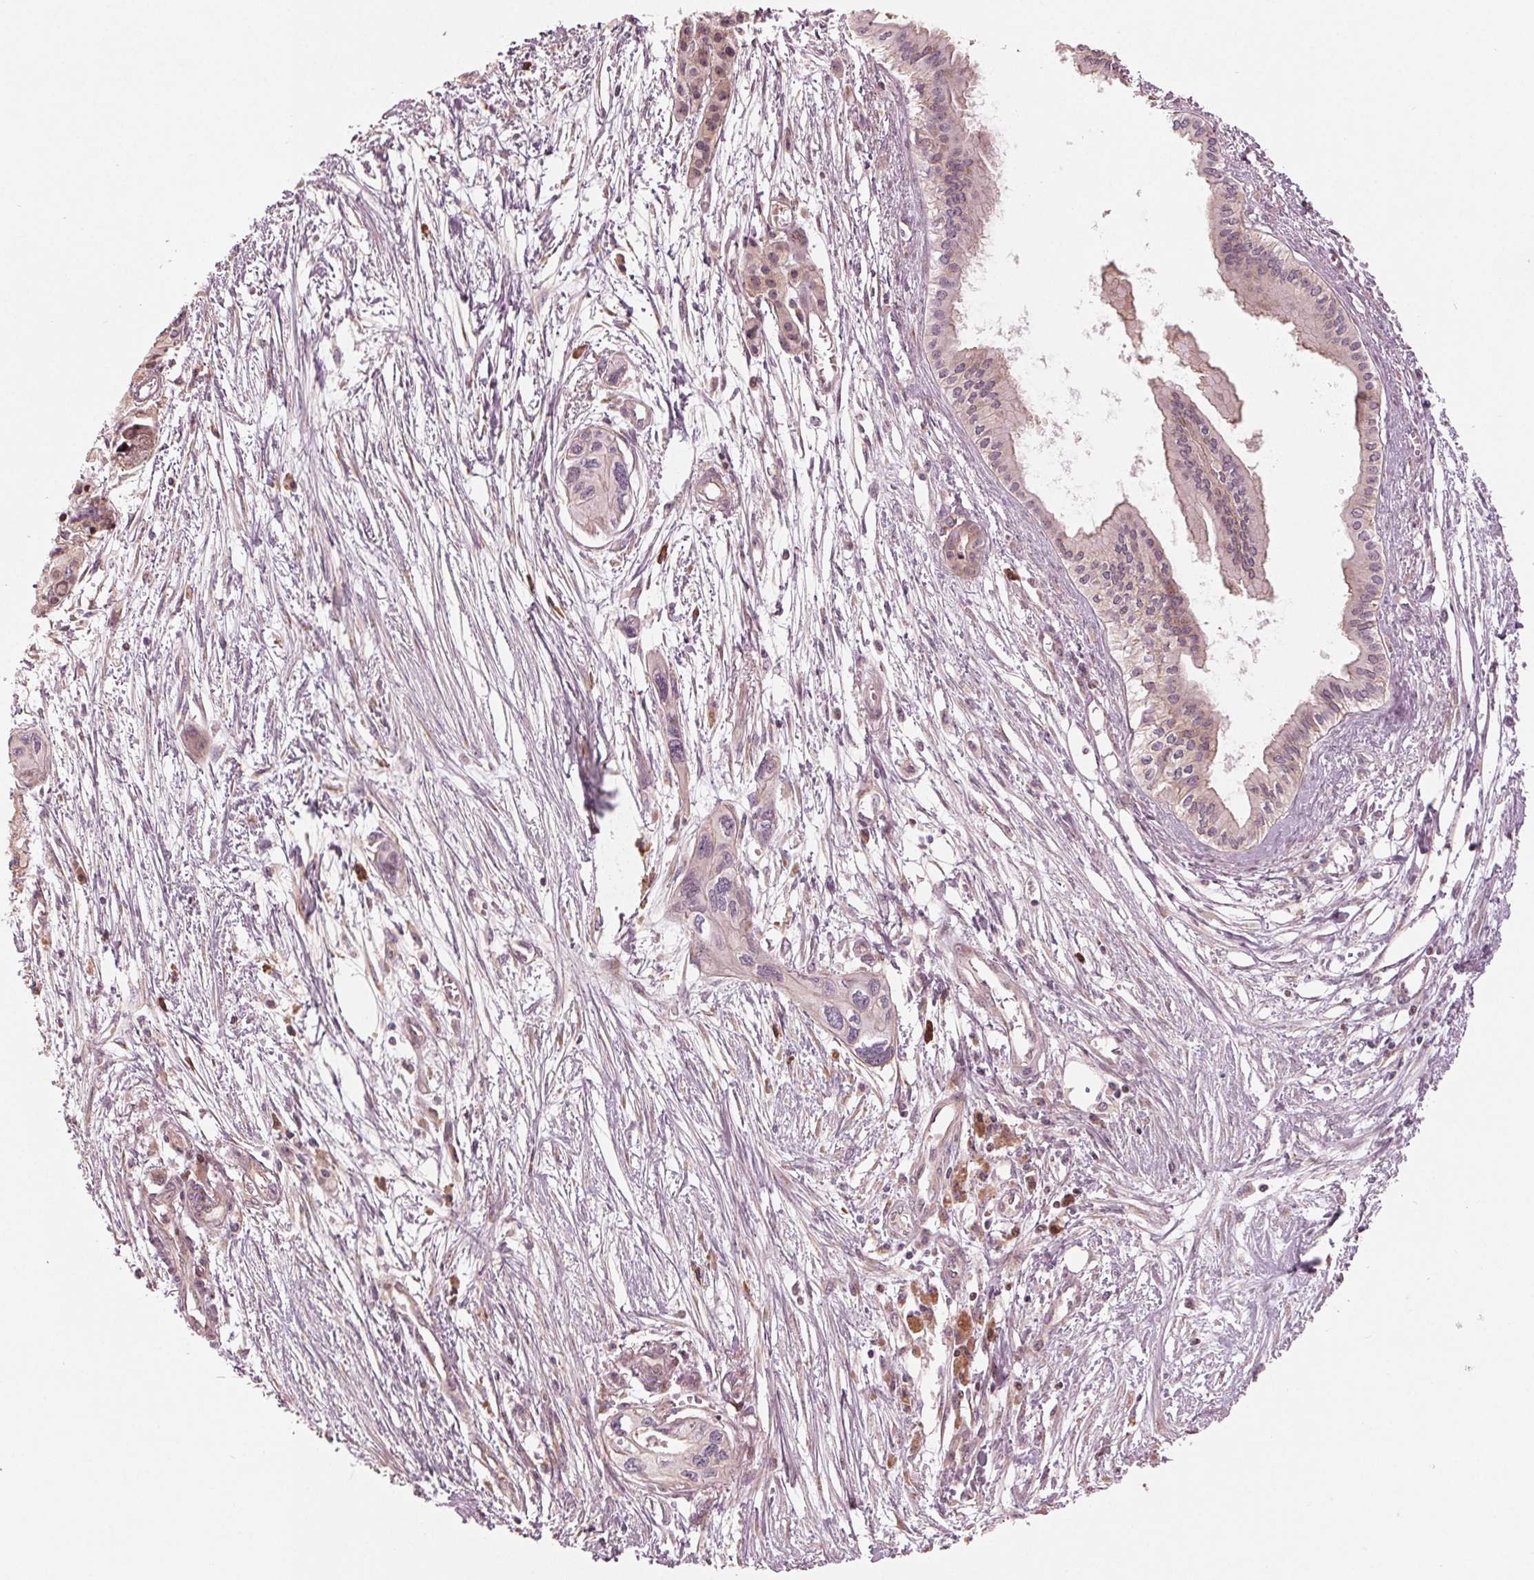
{"staining": {"intensity": "negative", "quantity": "none", "location": "none"}, "tissue": "pancreatic cancer", "cell_type": "Tumor cells", "image_type": "cancer", "snomed": [{"axis": "morphology", "description": "Adenocarcinoma, NOS"}, {"axis": "topography", "description": "Pancreas"}], "caption": "DAB immunohistochemical staining of pancreatic cancer shows no significant positivity in tumor cells.", "gene": "CMIP", "patient": {"sex": "female", "age": 76}}